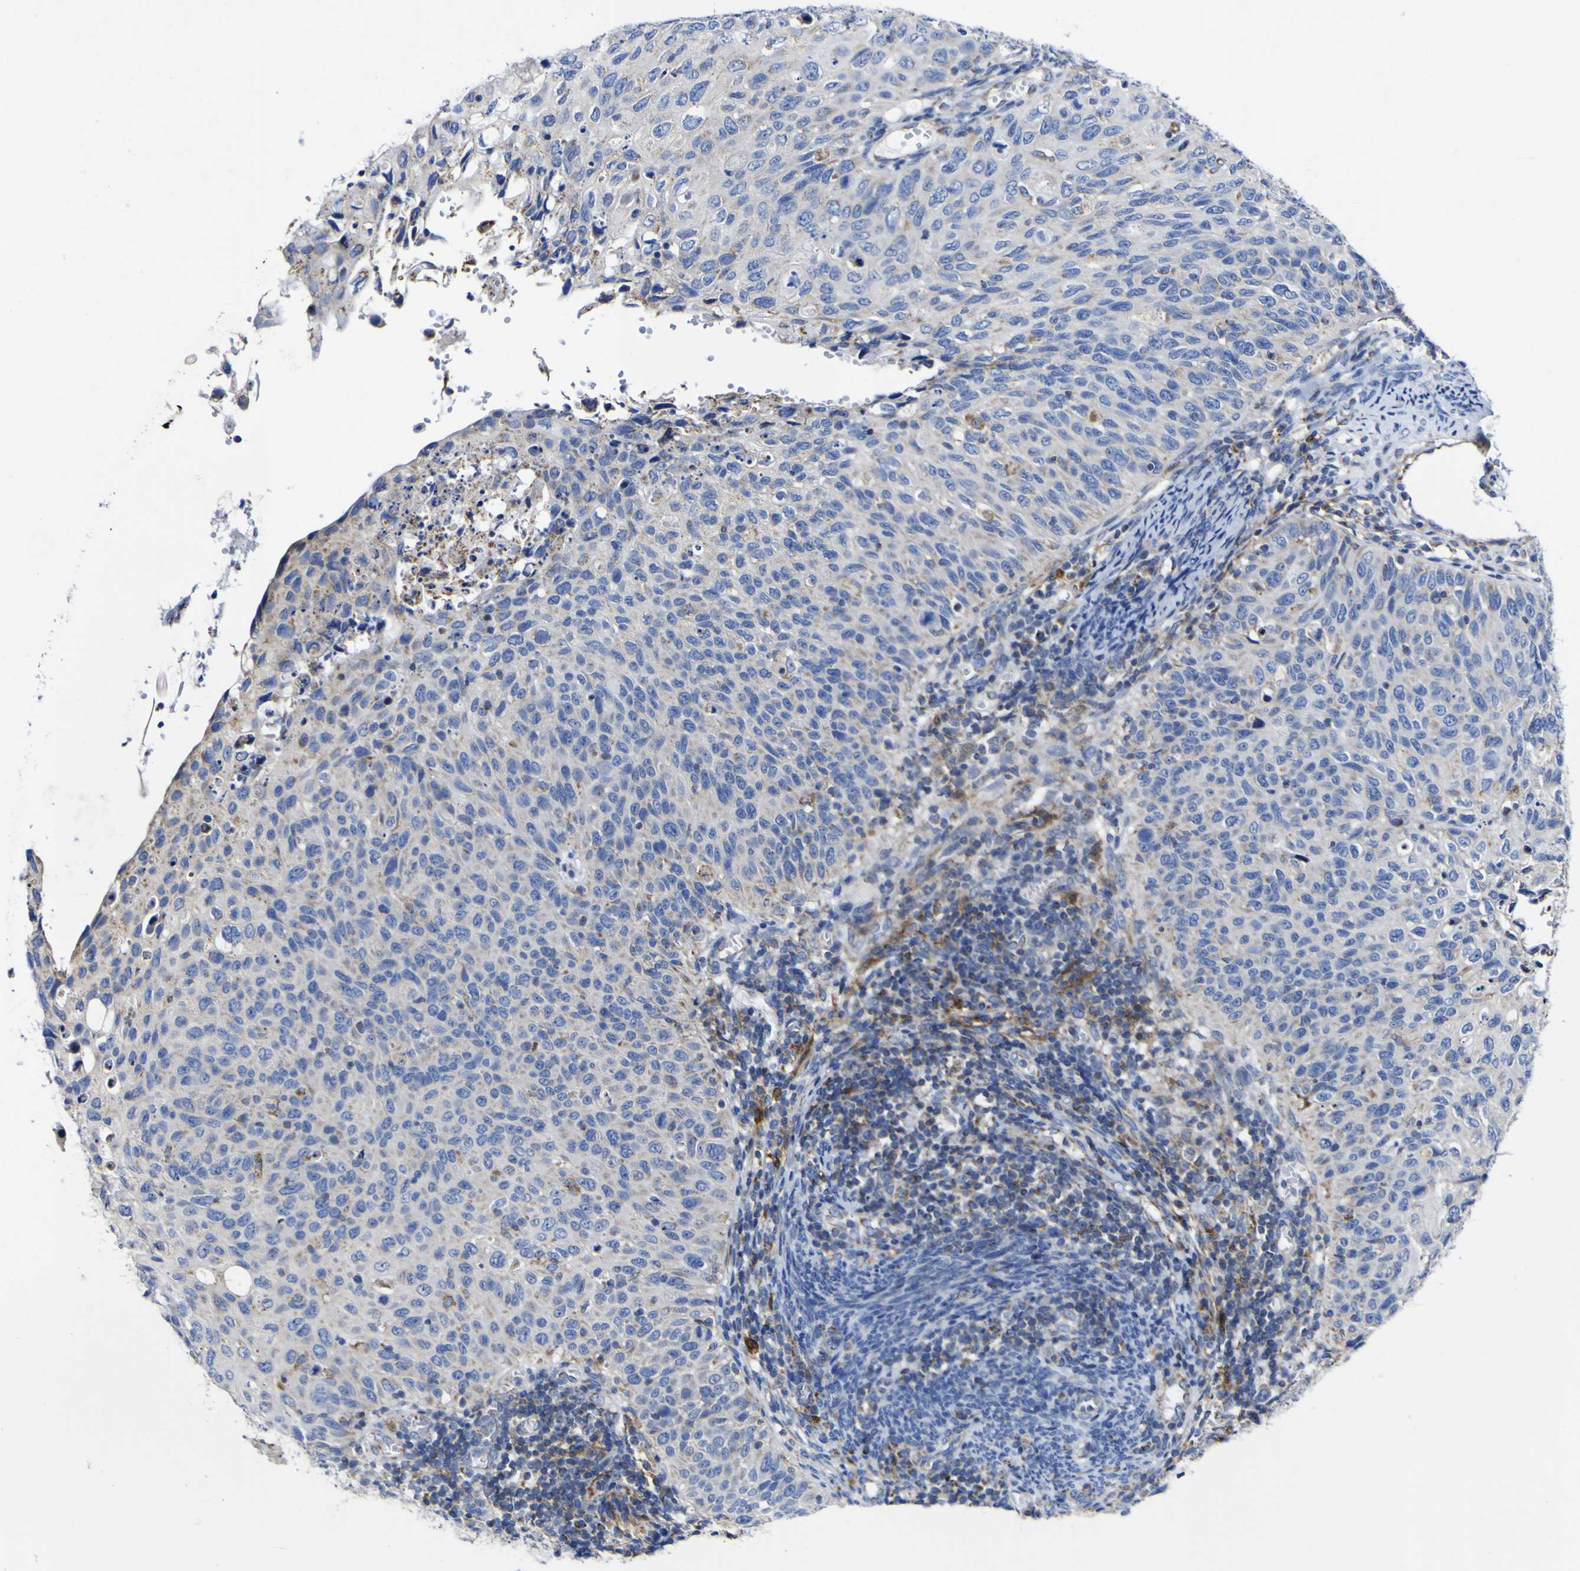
{"staining": {"intensity": "moderate", "quantity": "<25%", "location": "cytoplasmic/membranous"}, "tissue": "cervical cancer", "cell_type": "Tumor cells", "image_type": "cancer", "snomed": [{"axis": "morphology", "description": "Squamous cell carcinoma, NOS"}, {"axis": "topography", "description": "Cervix"}], "caption": "This histopathology image reveals immunohistochemistry staining of cervical cancer, with low moderate cytoplasmic/membranous staining in about <25% of tumor cells.", "gene": "CCDC90B", "patient": {"sex": "female", "age": 70}}